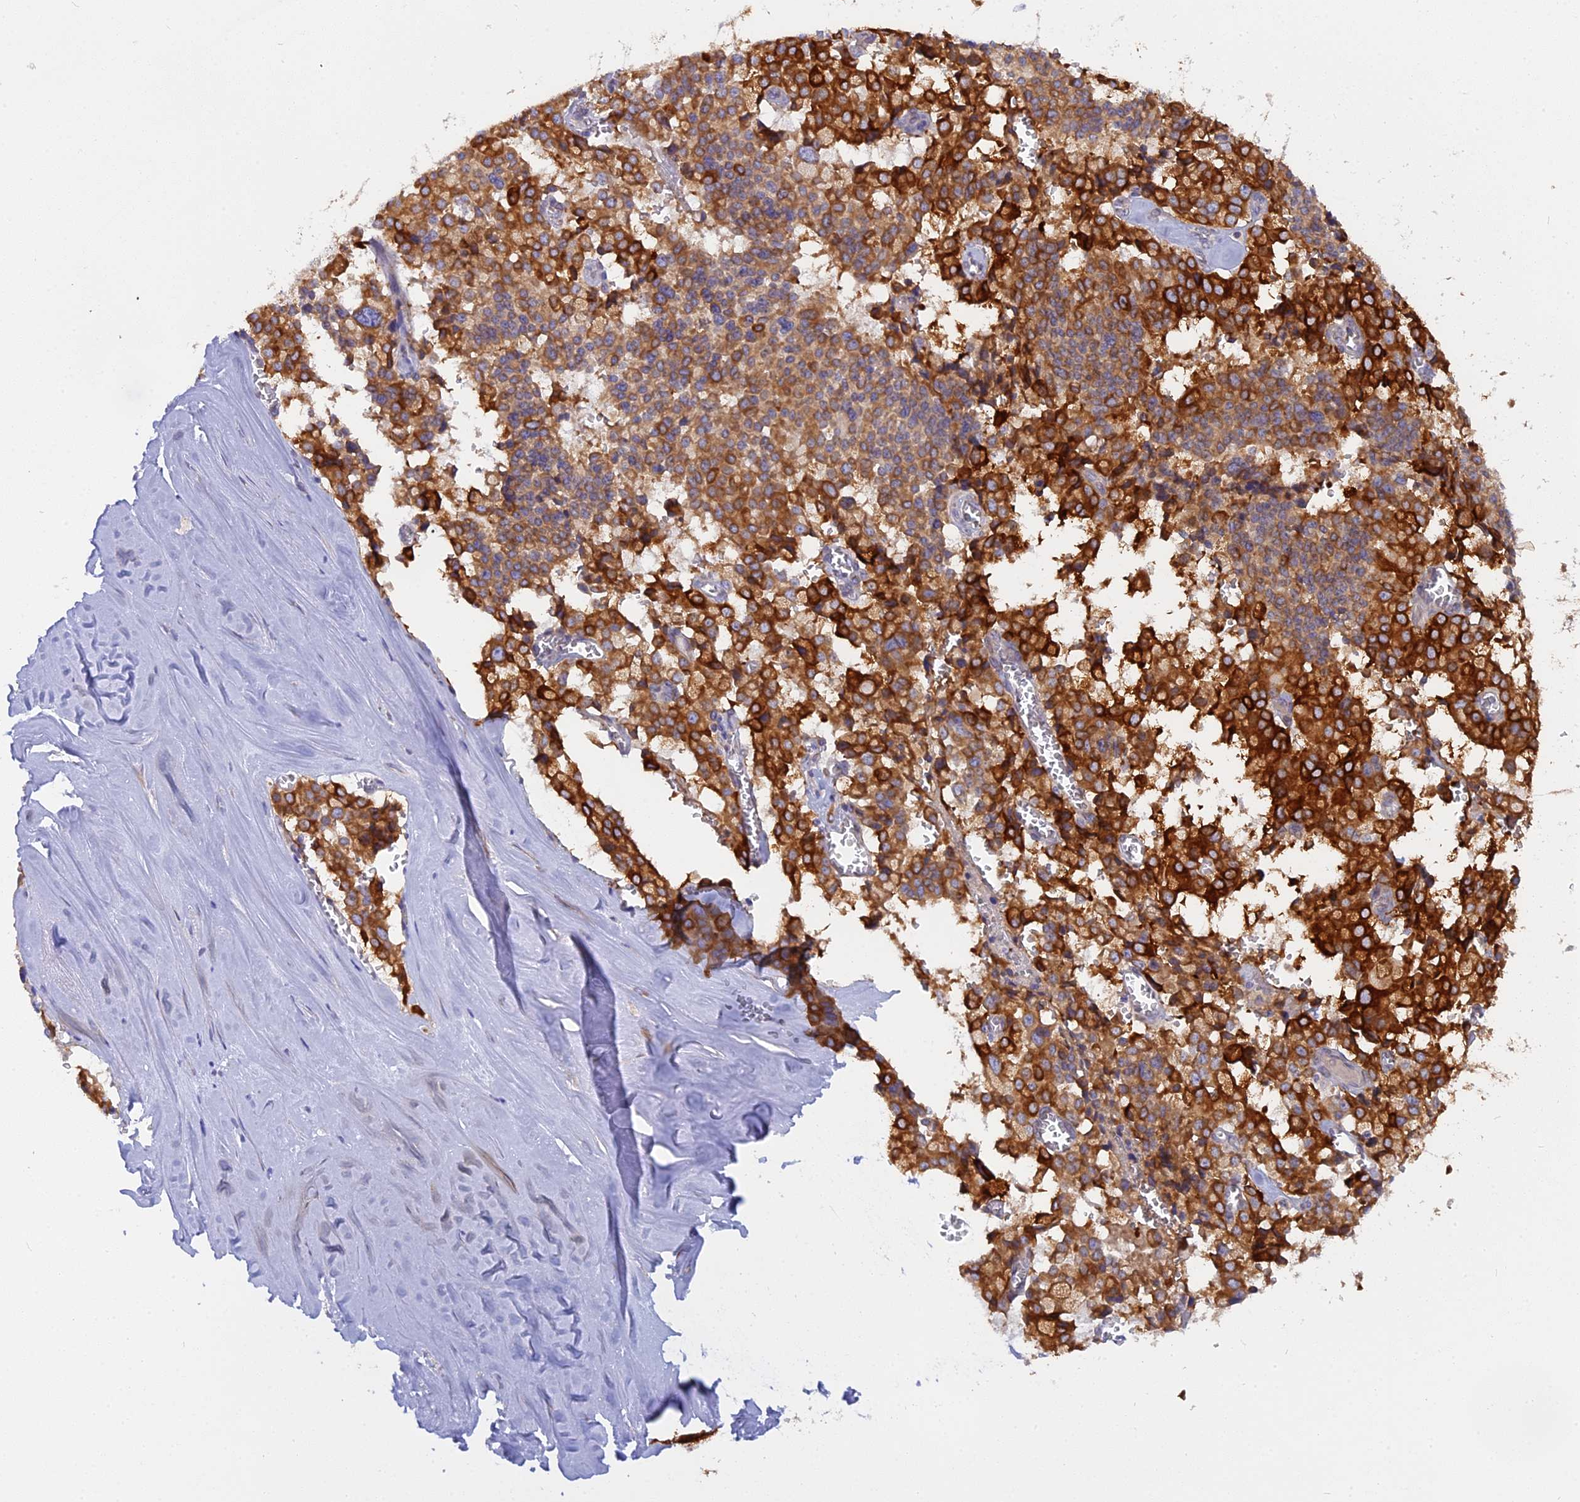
{"staining": {"intensity": "strong", "quantity": ">75%", "location": "cytoplasmic/membranous"}, "tissue": "pancreatic cancer", "cell_type": "Tumor cells", "image_type": "cancer", "snomed": [{"axis": "morphology", "description": "Adenocarcinoma, NOS"}, {"axis": "topography", "description": "Pancreas"}], "caption": "The photomicrograph demonstrates staining of pancreatic cancer (adenocarcinoma), revealing strong cytoplasmic/membranous protein expression (brown color) within tumor cells.", "gene": "TLCD1", "patient": {"sex": "male", "age": 65}}